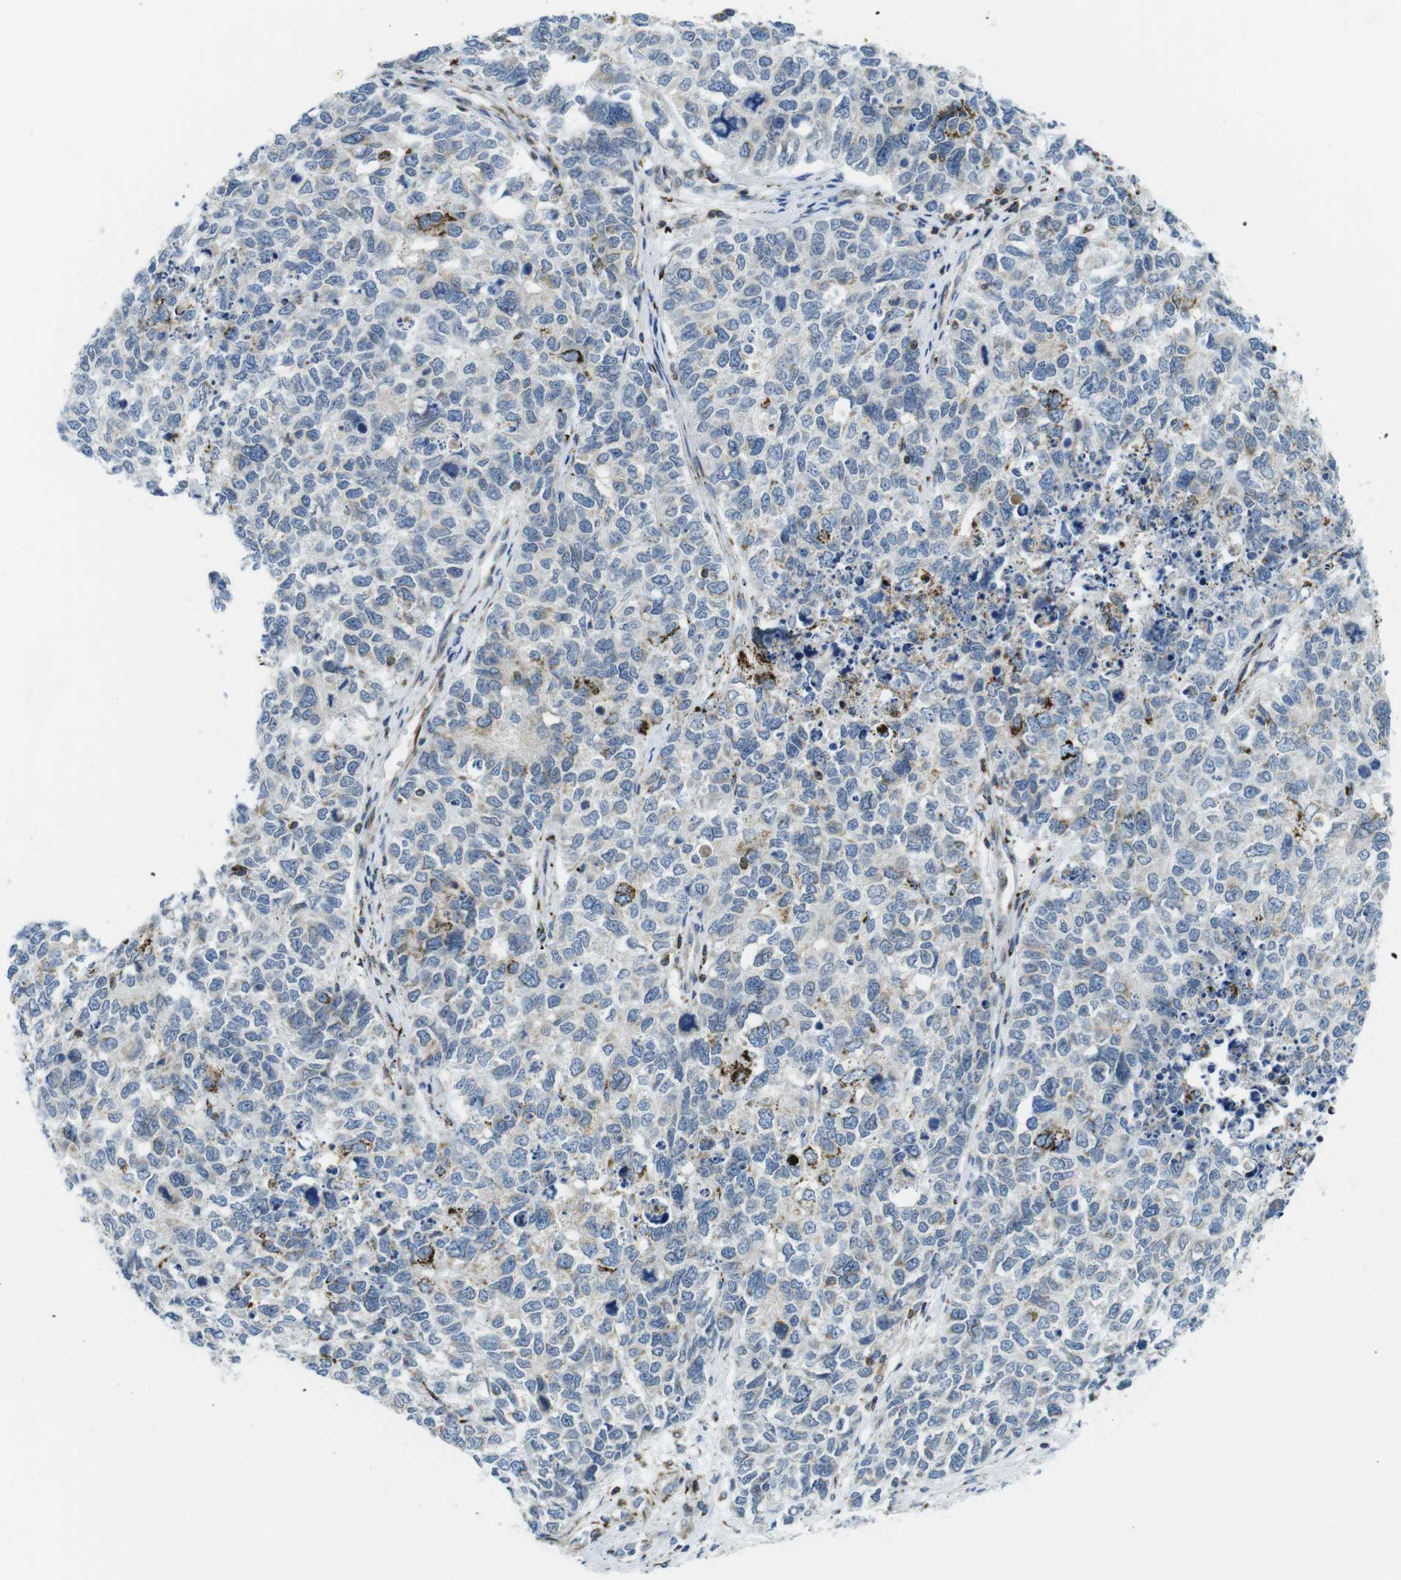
{"staining": {"intensity": "negative", "quantity": "none", "location": "none"}, "tissue": "cervical cancer", "cell_type": "Tumor cells", "image_type": "cancer", "snomed": [{"axis": "morphology", "description": "Squamous cell carcinoma, NOS"}, {"axis": "topography", "description": "Cervix"}], "caption": "The histopathology image reveals no staining of tumor cells in cervical cancer.", "gene": "KCNE3", "patient": {"sex": "female", "age": 63}}